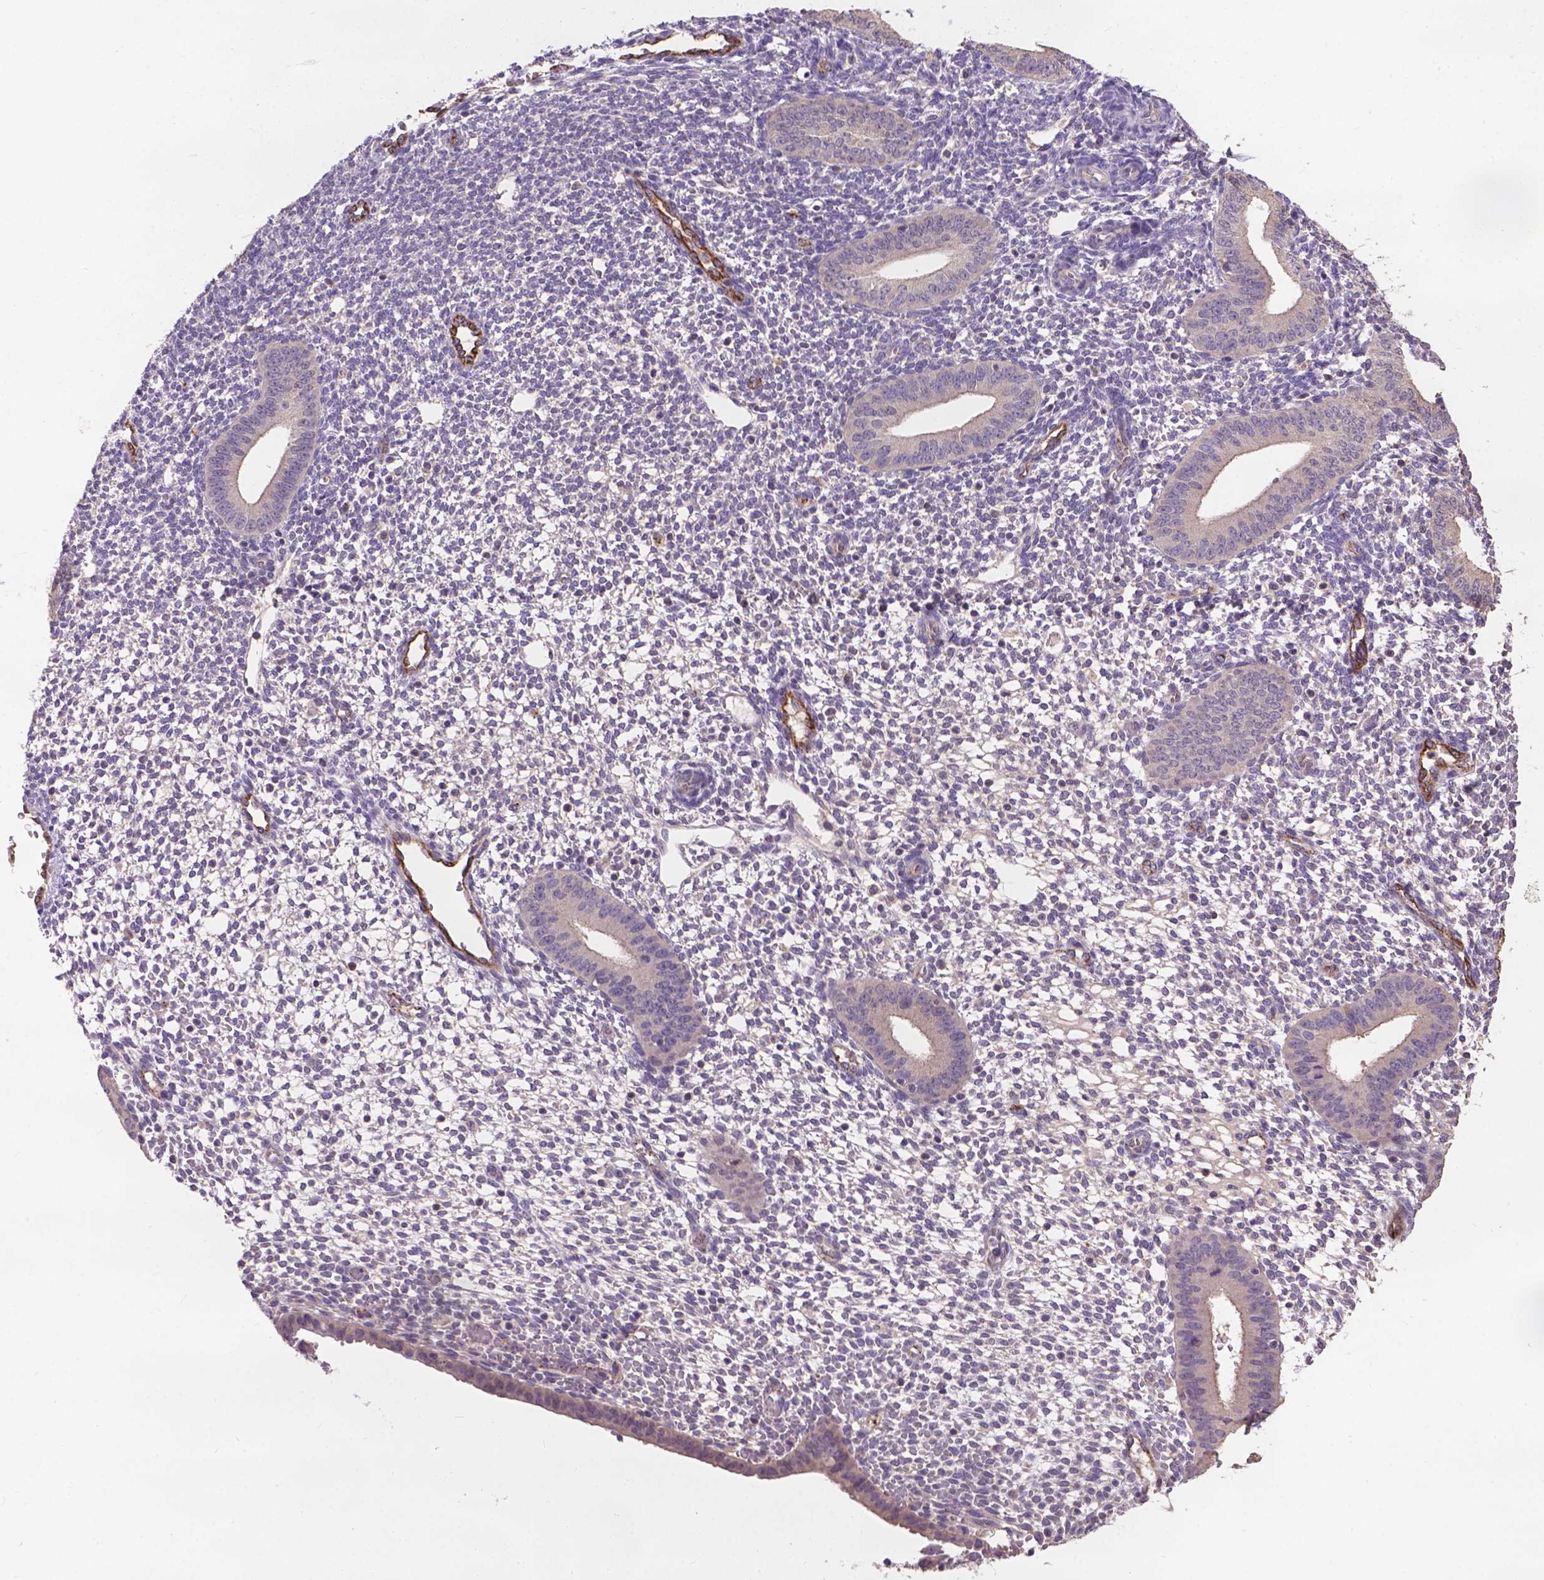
{"staining": {"intensity": "negative", "quantity": "none", "location": "none"}, "tissue": "endometrium", "cell_type": "Cells in endometrial stroma", "image_type": "normal", "snomed": [{"axis": "morphology", "description": "Normal tissue, NOS"}, {"axis": "topography", "description": "Endometrium"}], "caption": "Immunohistochemistry of unremarkable human endometrium exhibits no staining in cells in endometrial stroma. (DAB (3,3'-diaminobenzidine) immunohistochemistry (IHC) with hematoxylin counter stain).", "gene": "ZNF337", "patient": {"sex": "female", "age": 40}}